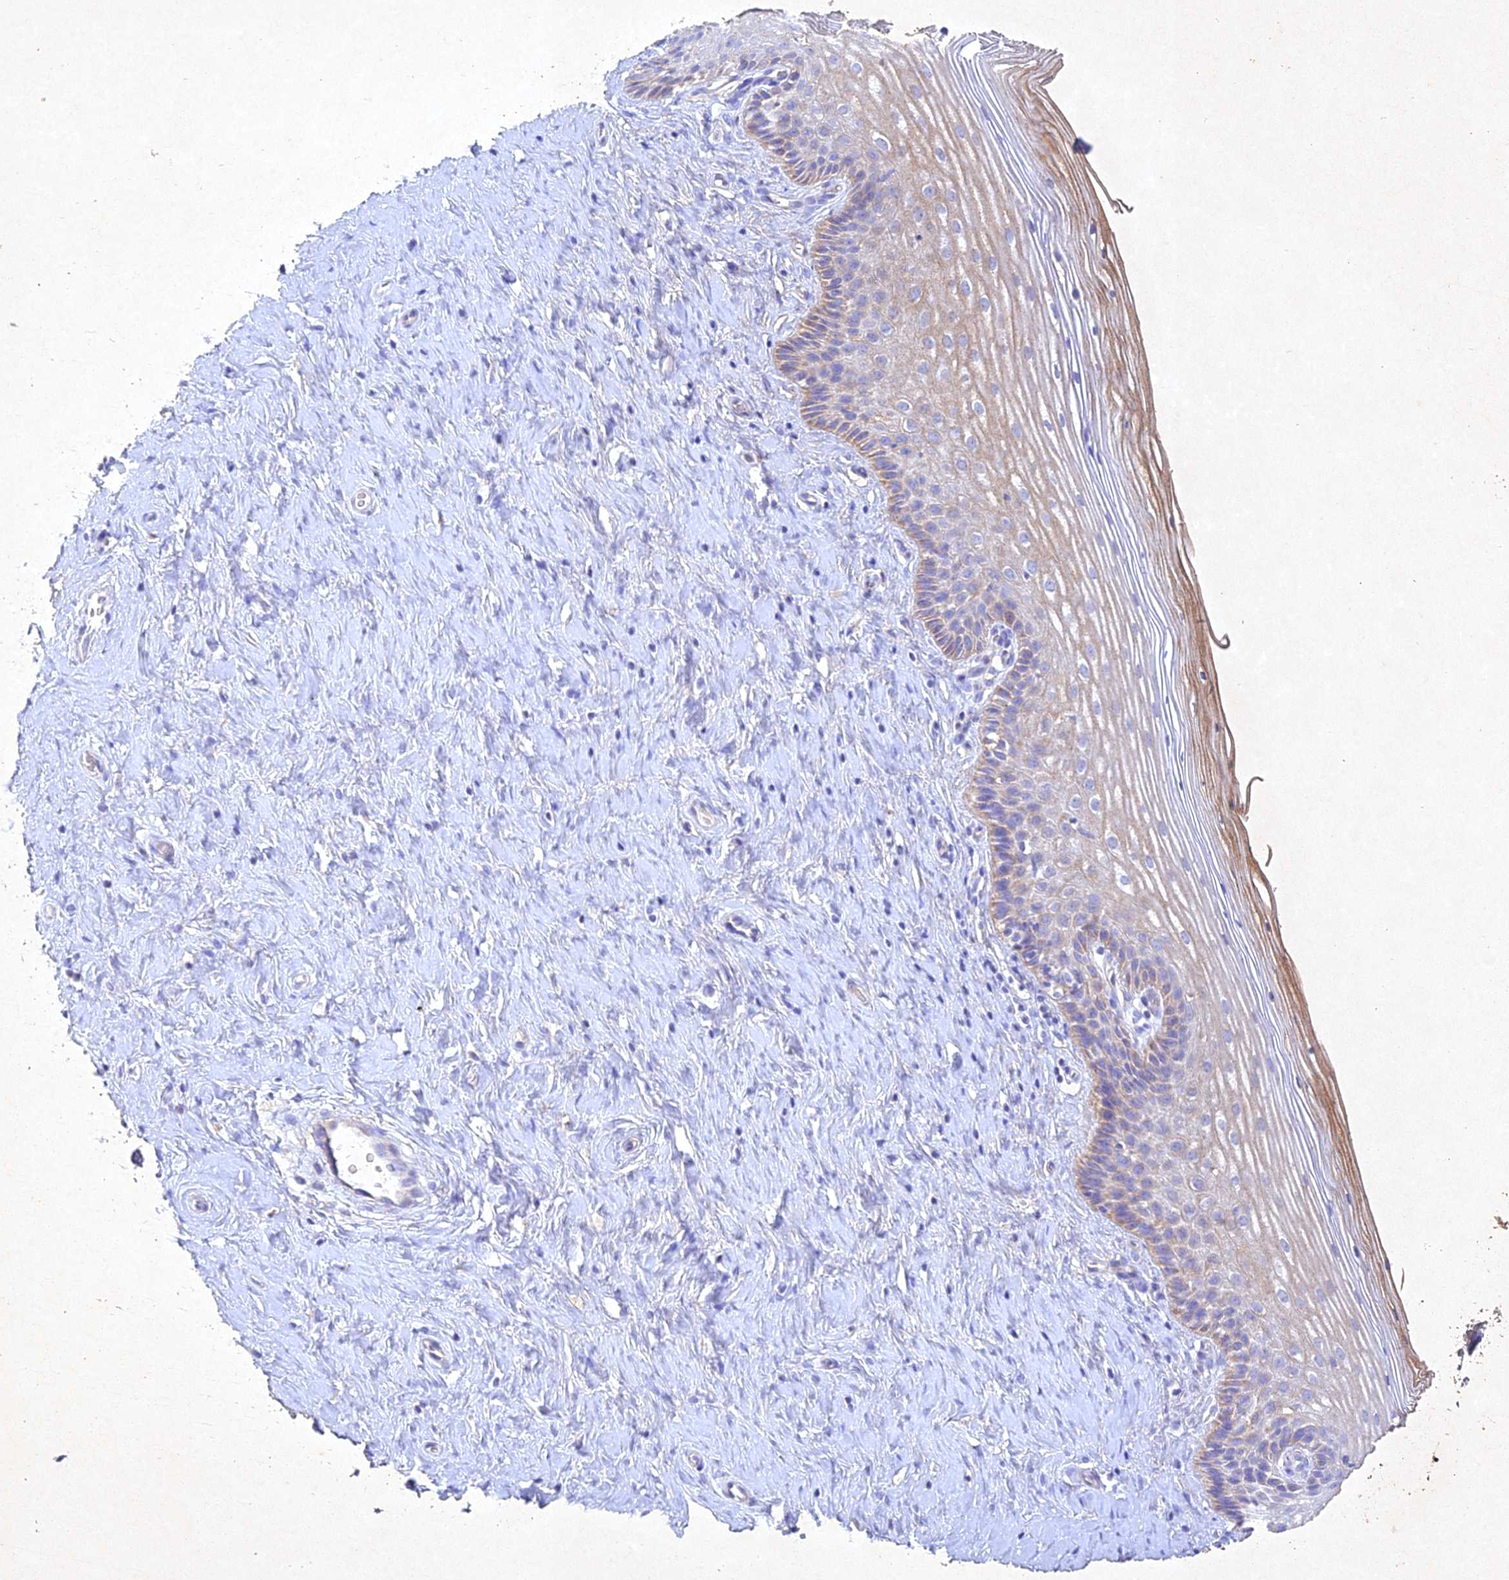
{"staining": {"intensity": "negative", "quantity": "none", "location": "none"}, "tissue": "cervix", "cell_type": "Glandular cells", "image_type": "normal", "snomed": [{"axis": "morphology", "description": "Normal tissue, NOS"}, {"axis": "topography", "description": "Cervix"}], "caption": "Immunohistochemical staining of unremarkable human cervix exhibits no significant expression in glandular cells. The staining was performed using DAB to visualize the protein expression in brown, while the nuclei were stained in blue with hematoxylin (Magnification: 20x).", "gene": "NDUFV1", "patient": {"sex": "female", "age": 33}}